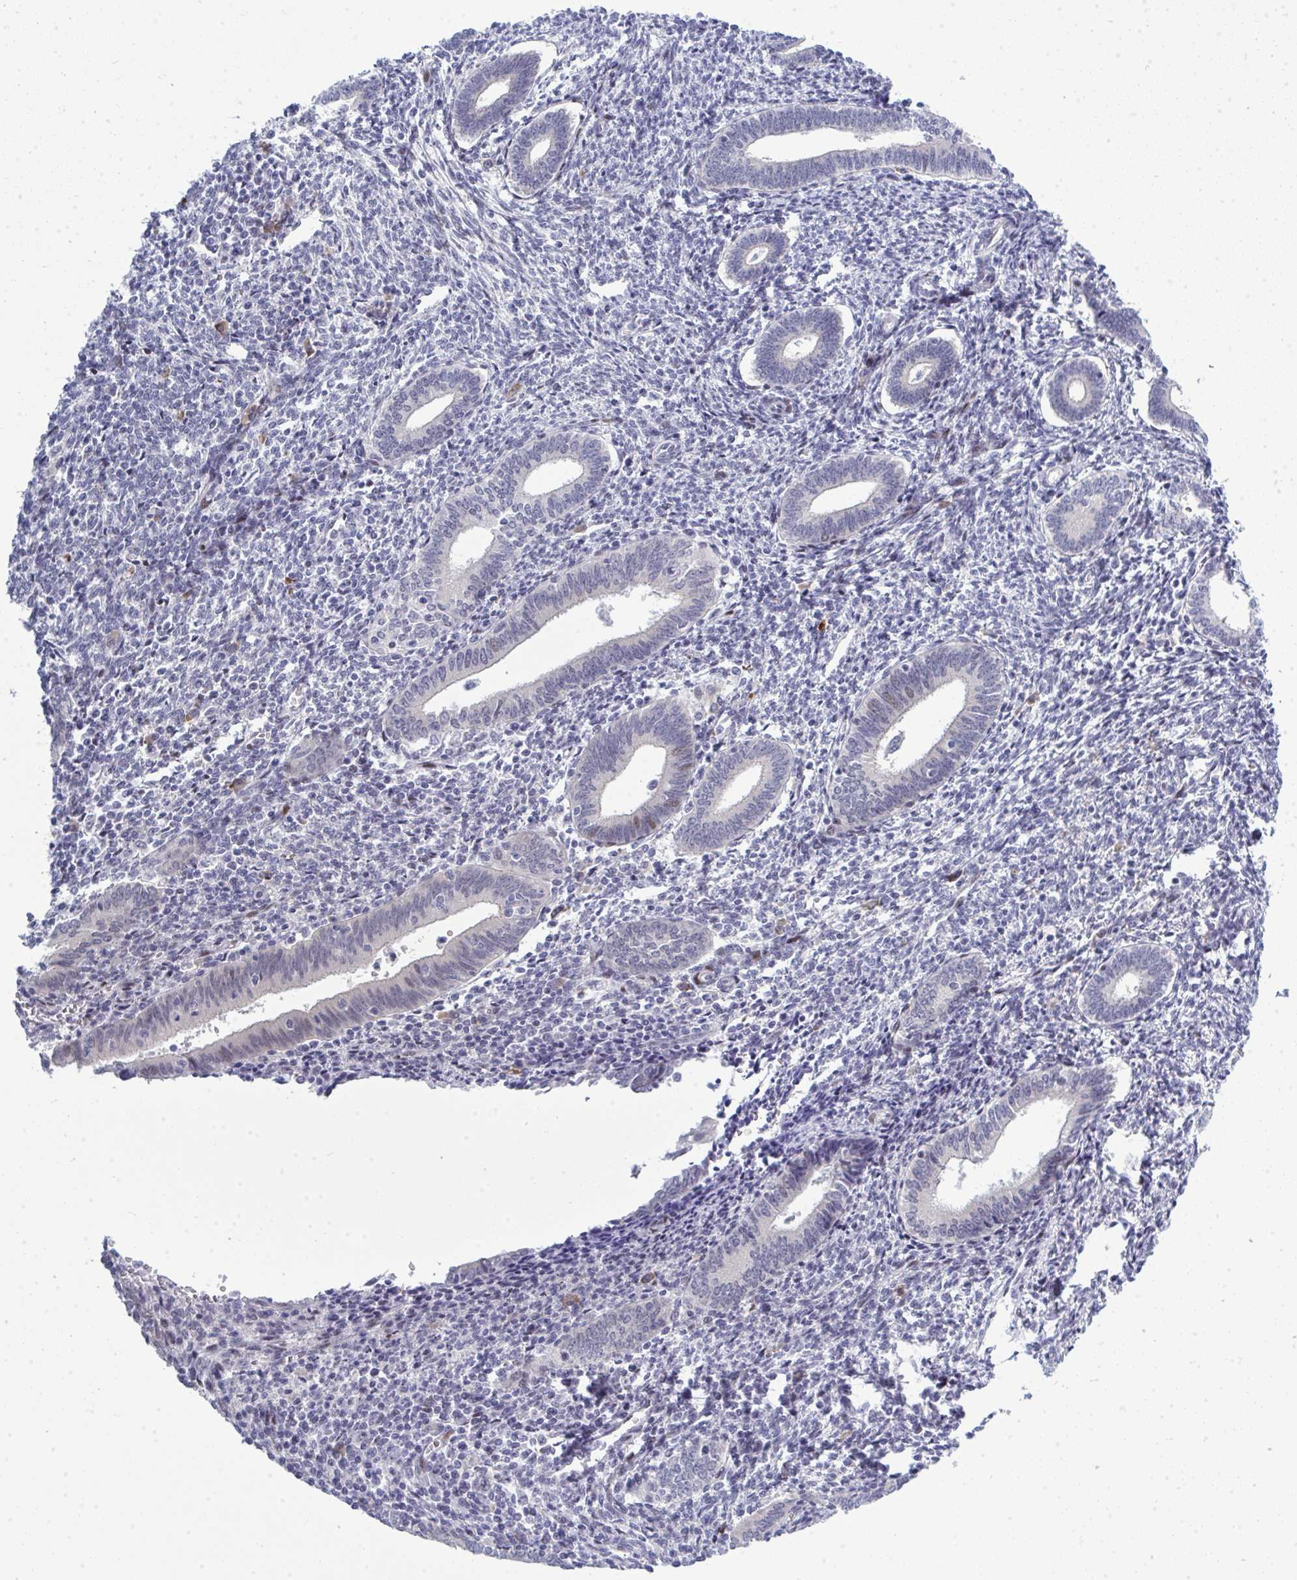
{"staining": {"intensity": "negative", "quantity": "none", "location": "none"}, "tissue": "endometrium", "cell_type": "Cells in endometrial stroma", "image_type": "normal", "snomed": [{"axis": "morphology", "description": "Normal tissue, NOS"}, {"axis": "topography", "description": "Endometrium"}], "caption": "DAB immunohistochemical staining of normal endometrium shows no significant staining in cells in endometrial stroma.", "gene": "TAB1", "patient": {"sex": "female", "age": 41}}